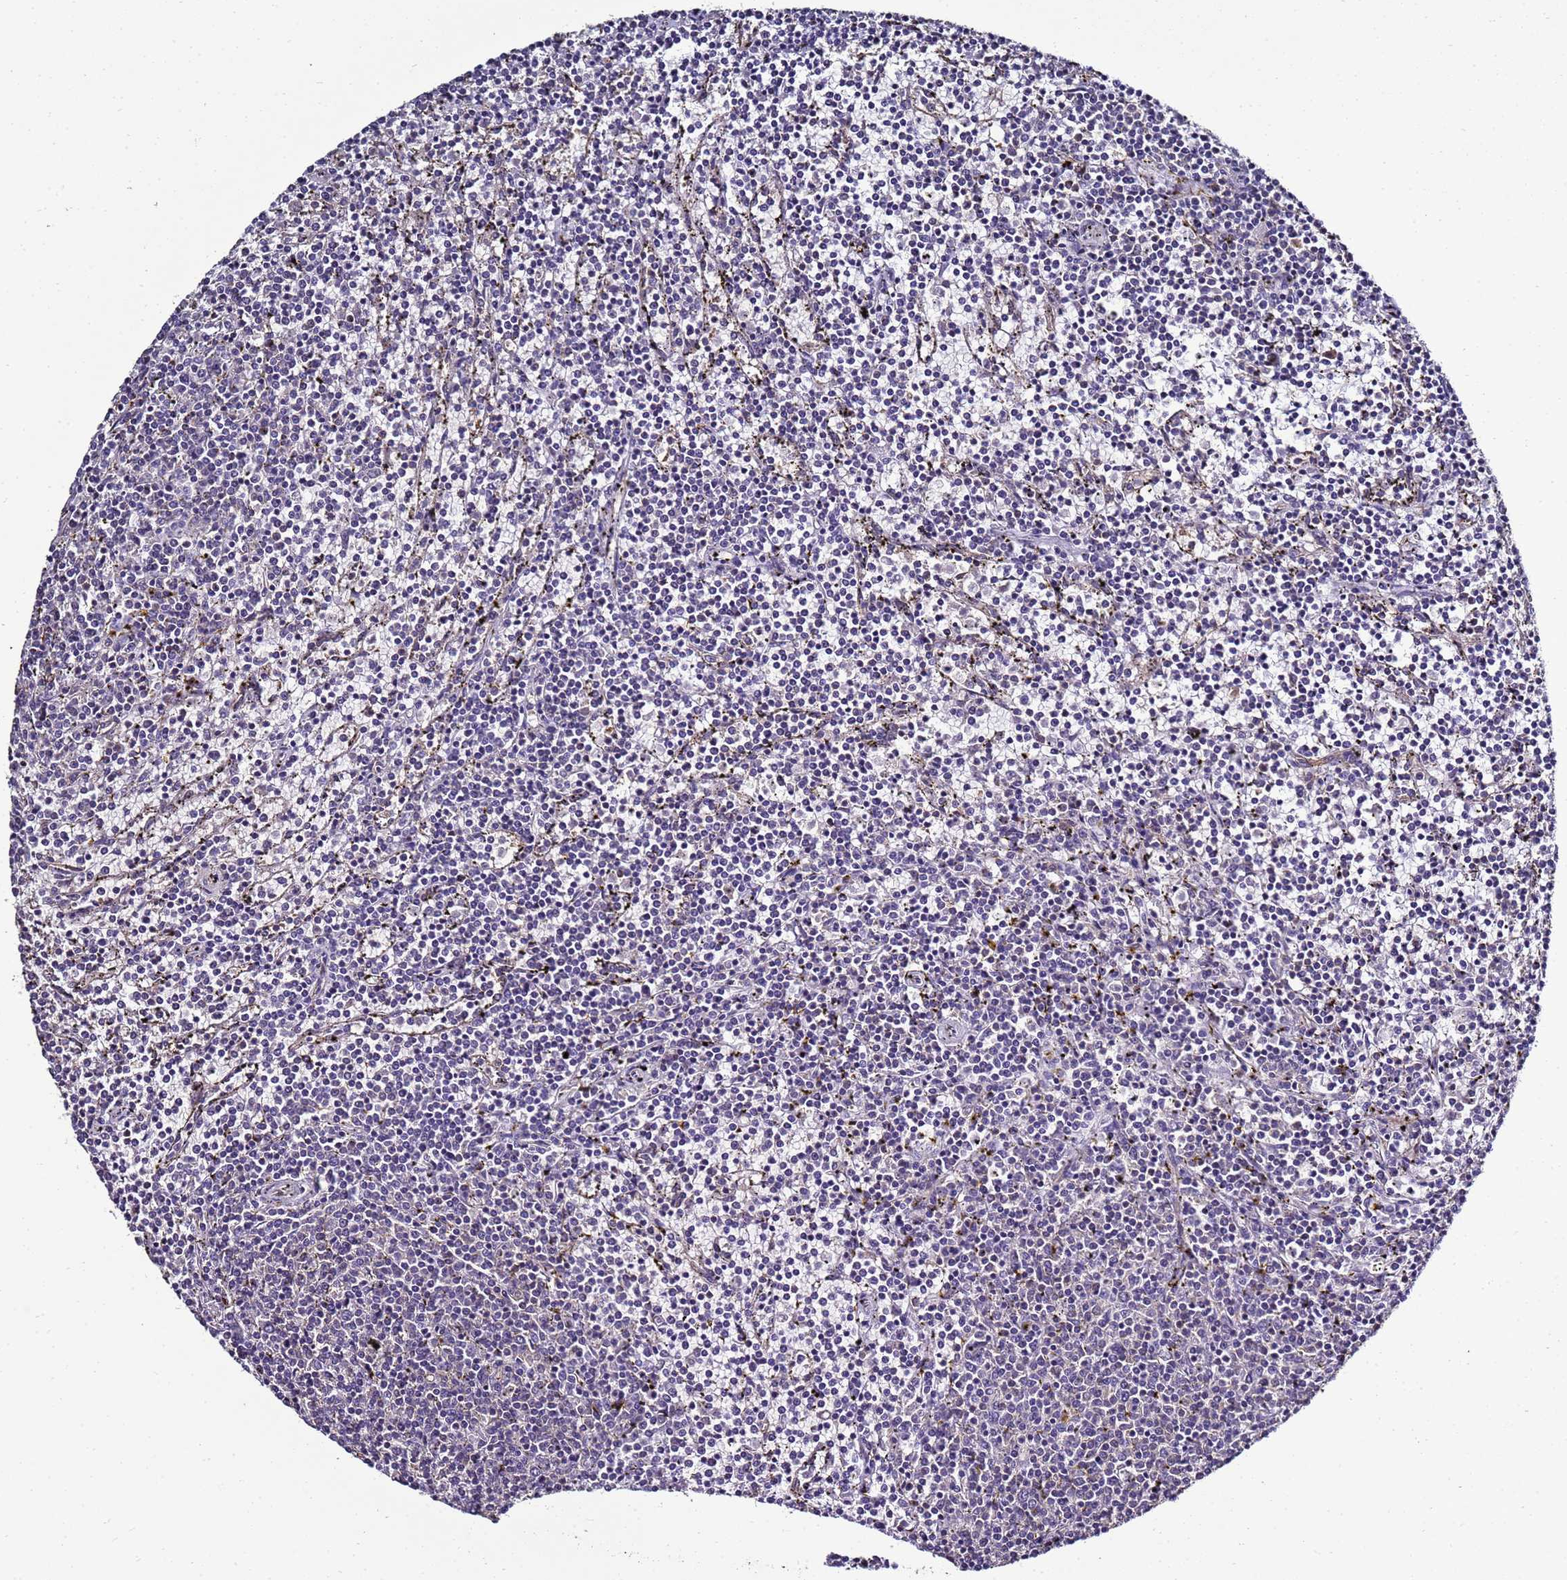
{"staining": {"intensity": "negative", "quantity": "none", "location": "none"}, "tissue": "lymphoma", "cell_type": "Tumor cells", "image_type": "cancer", "snomed": [{"axis": "morphology", "description": "Malignant lymphoma, non-Hodgkin's type, Low grade"}, {"axis": "topography", "description": "Spleen"}], "caption": "IHC of human low-grade malignant lymphoma, non-Hodgkin's type demonstrates no expression in tumor cells. (DAB (3,3'-diaminobenzidine) IHC with hematoxylin counter stain).", "gene": "ENOPH1", "patient": {"sex": "female", "age": 50}}